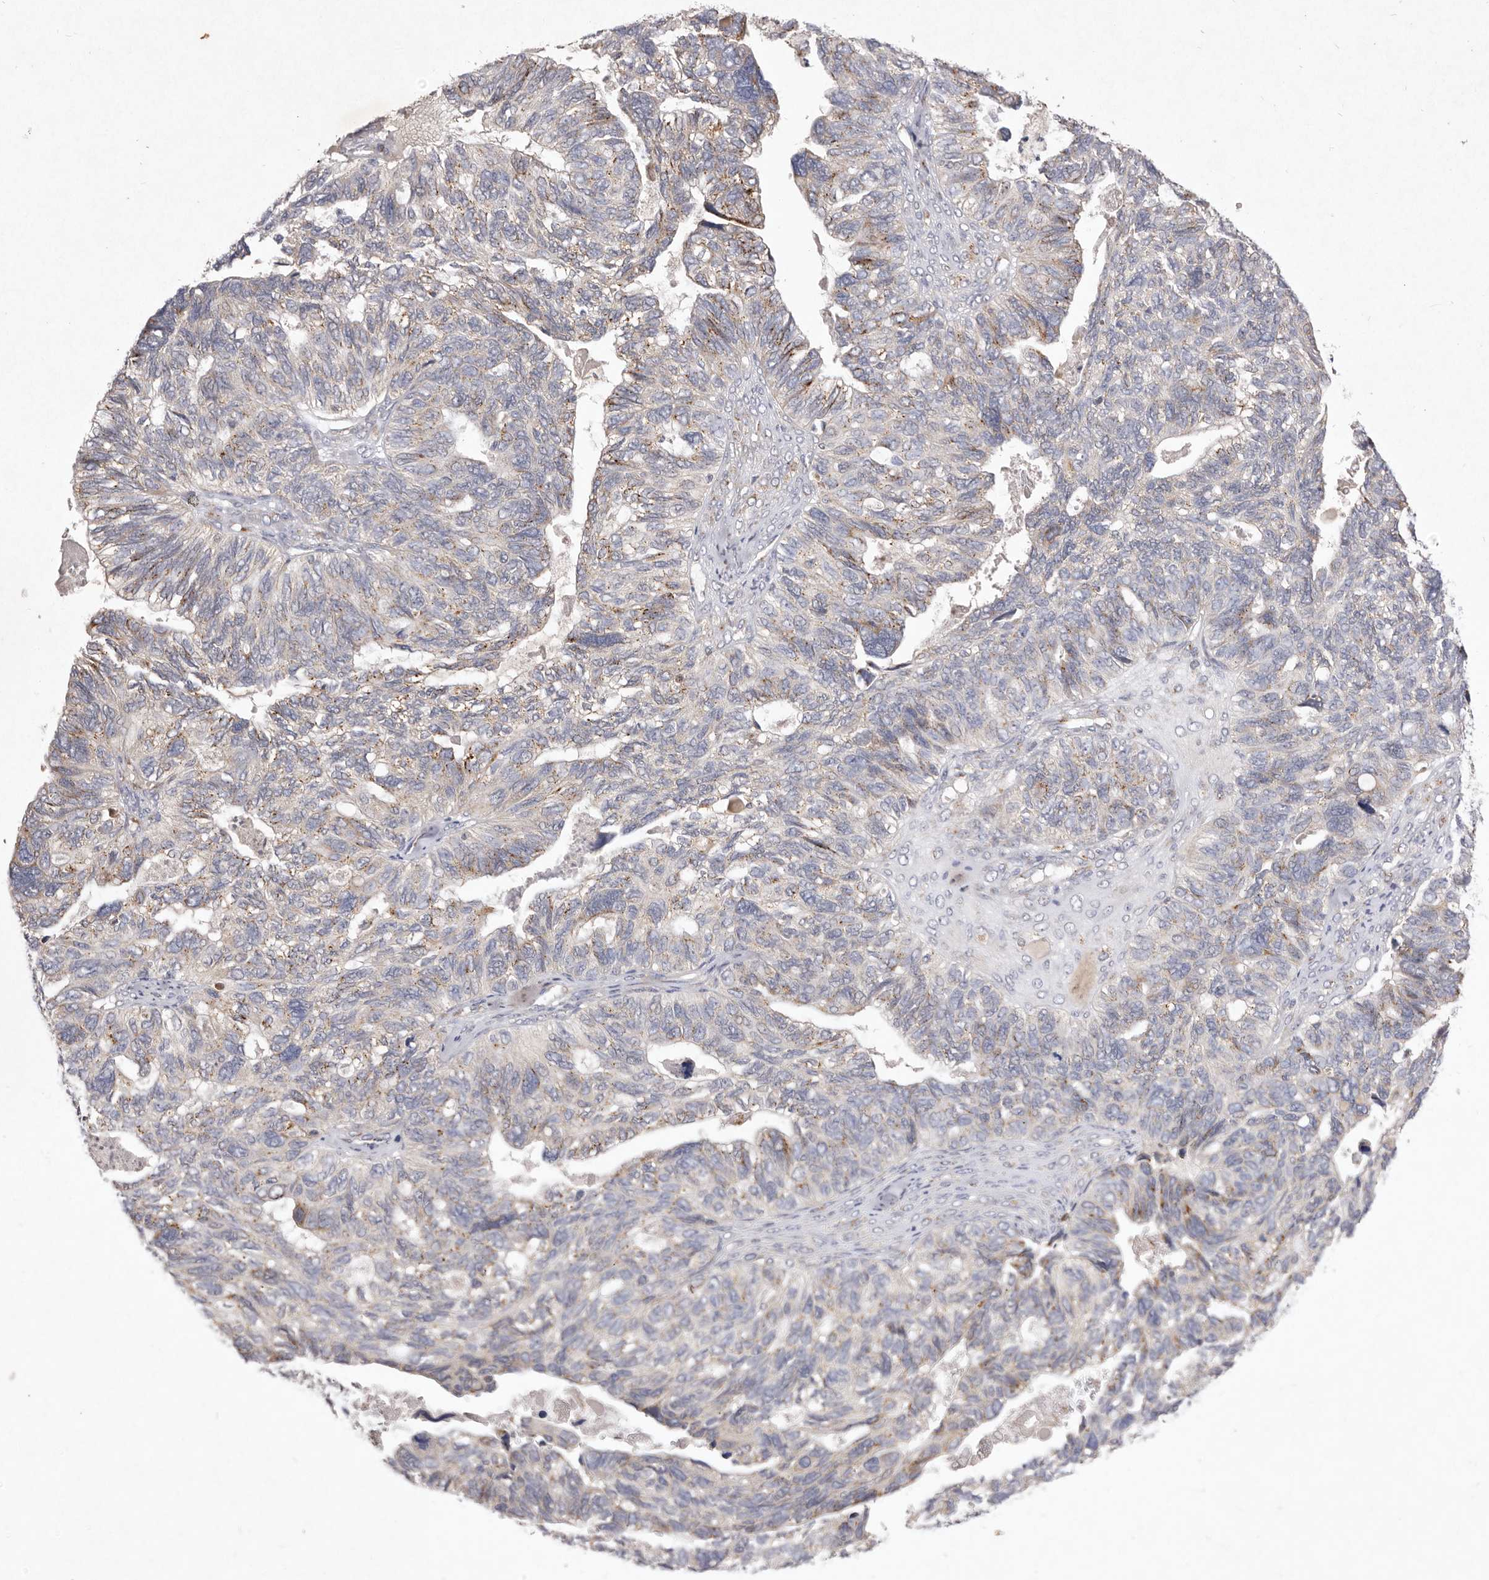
{"staining": {"intensity": "moderate", "quantity": "<25%", "location": "cytoplasmic/membranous"}, "tissue": "ovarian cancer", "cell_type": "Tumor cells", "image_type": "cancer", "snomed": [{"axis": "morphology", "description": "Cystadenocarcinoma, serous, NOS"}, {"axis": "topography", "description": "Ovary"}], "caption": "Moderate cytoplasmic/membranous staining is identified in about <25% of tumor cells in ovarian cancer (serous cystadenocarcinoma).", "gene": "USP24", "patient": {"sex": "female", "age": 79}}